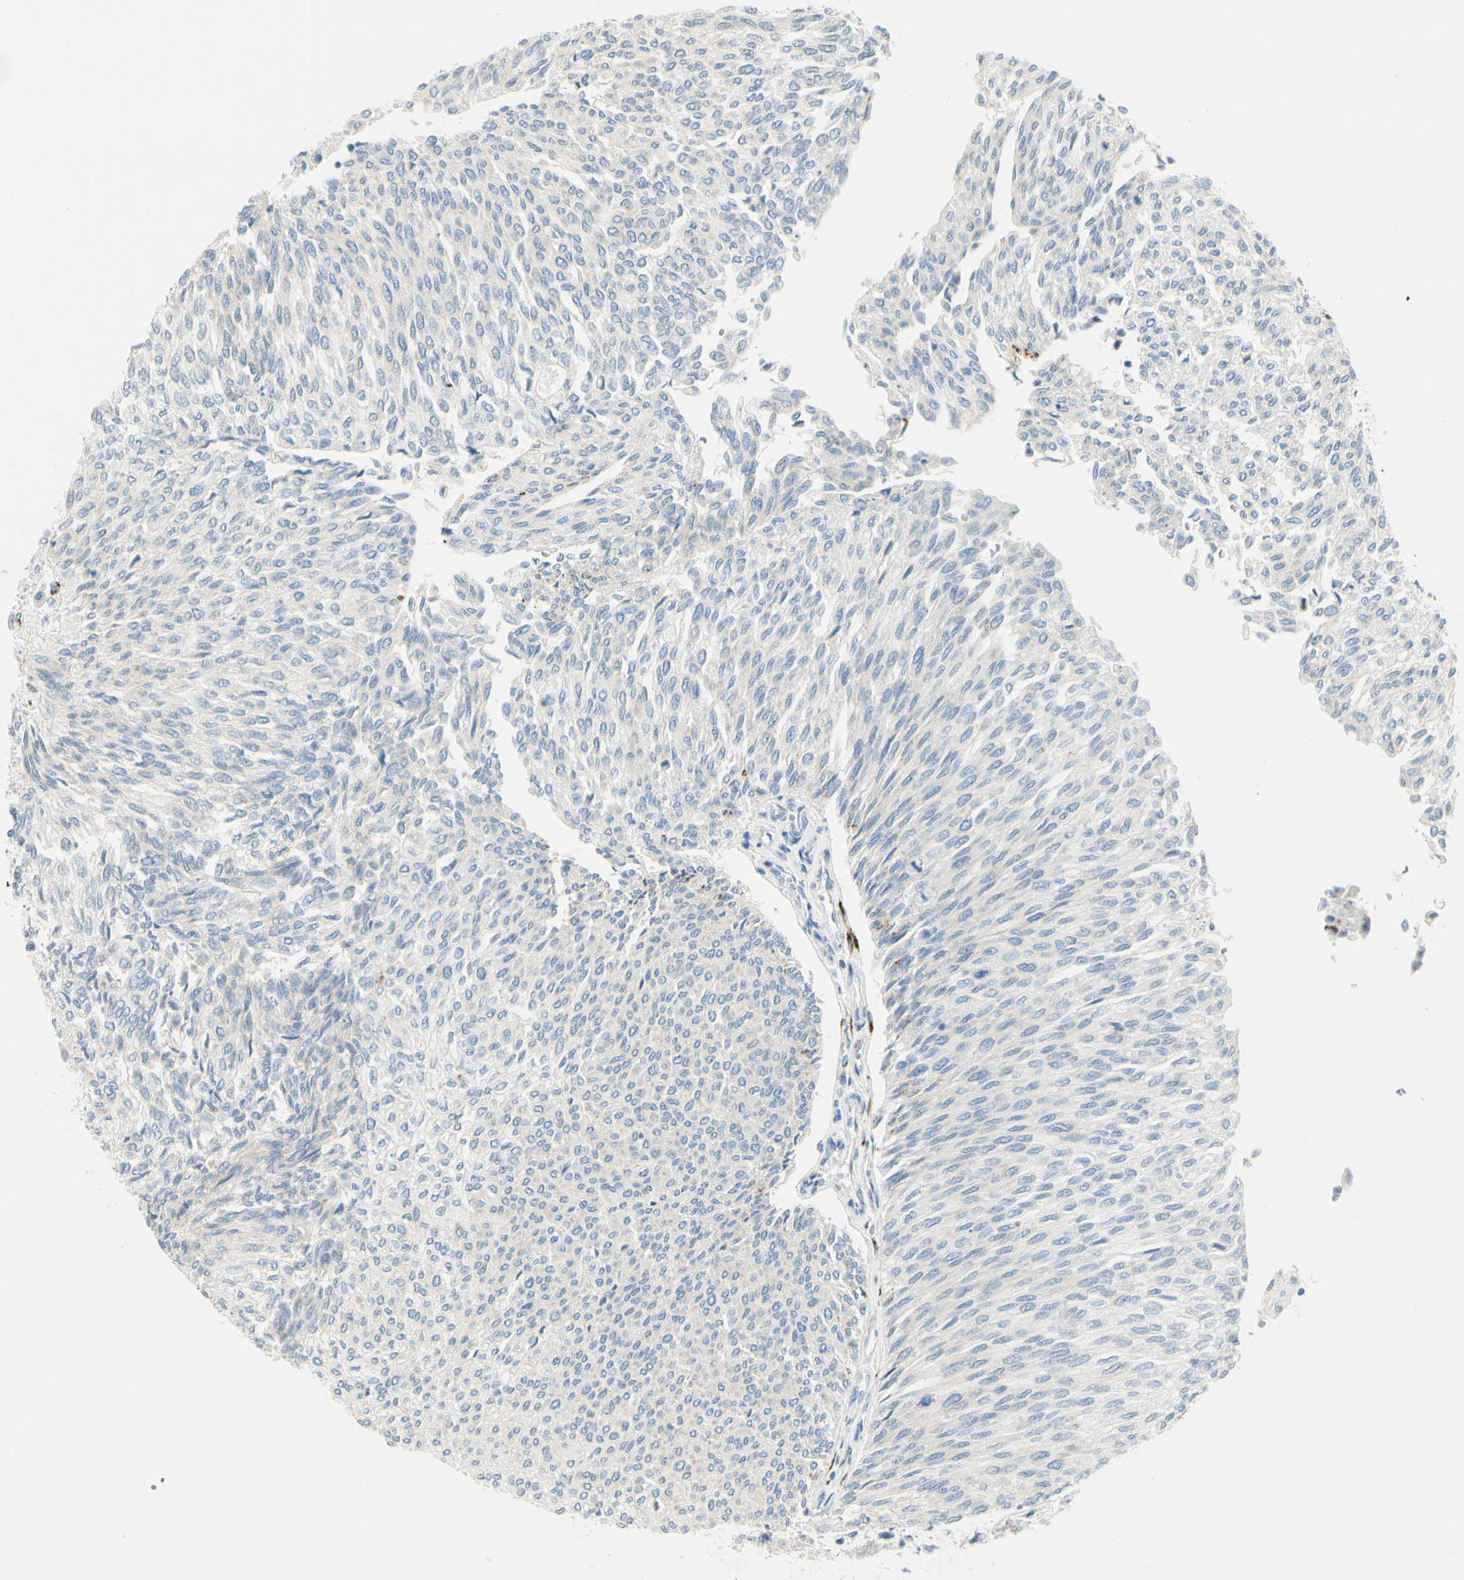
{"staining": {"intensity": "negative", "quantity": "none", "location": "none"}, "tissue": "urothelial cancer", "cell_type": "Tumor cells", "image_type": "cancer", "snomed": [{"axis": "morphology", "description": "Urothelial carcinoma, Low grade"}, {"axis": "topography", "description": "Urinary bladder"}], "caption": "Tumor cells are negative for protein expression in human urothelial carcinoma (low-grade).", "gene": "GALNT5", "patient": {"sex": "female", "age": 79}}